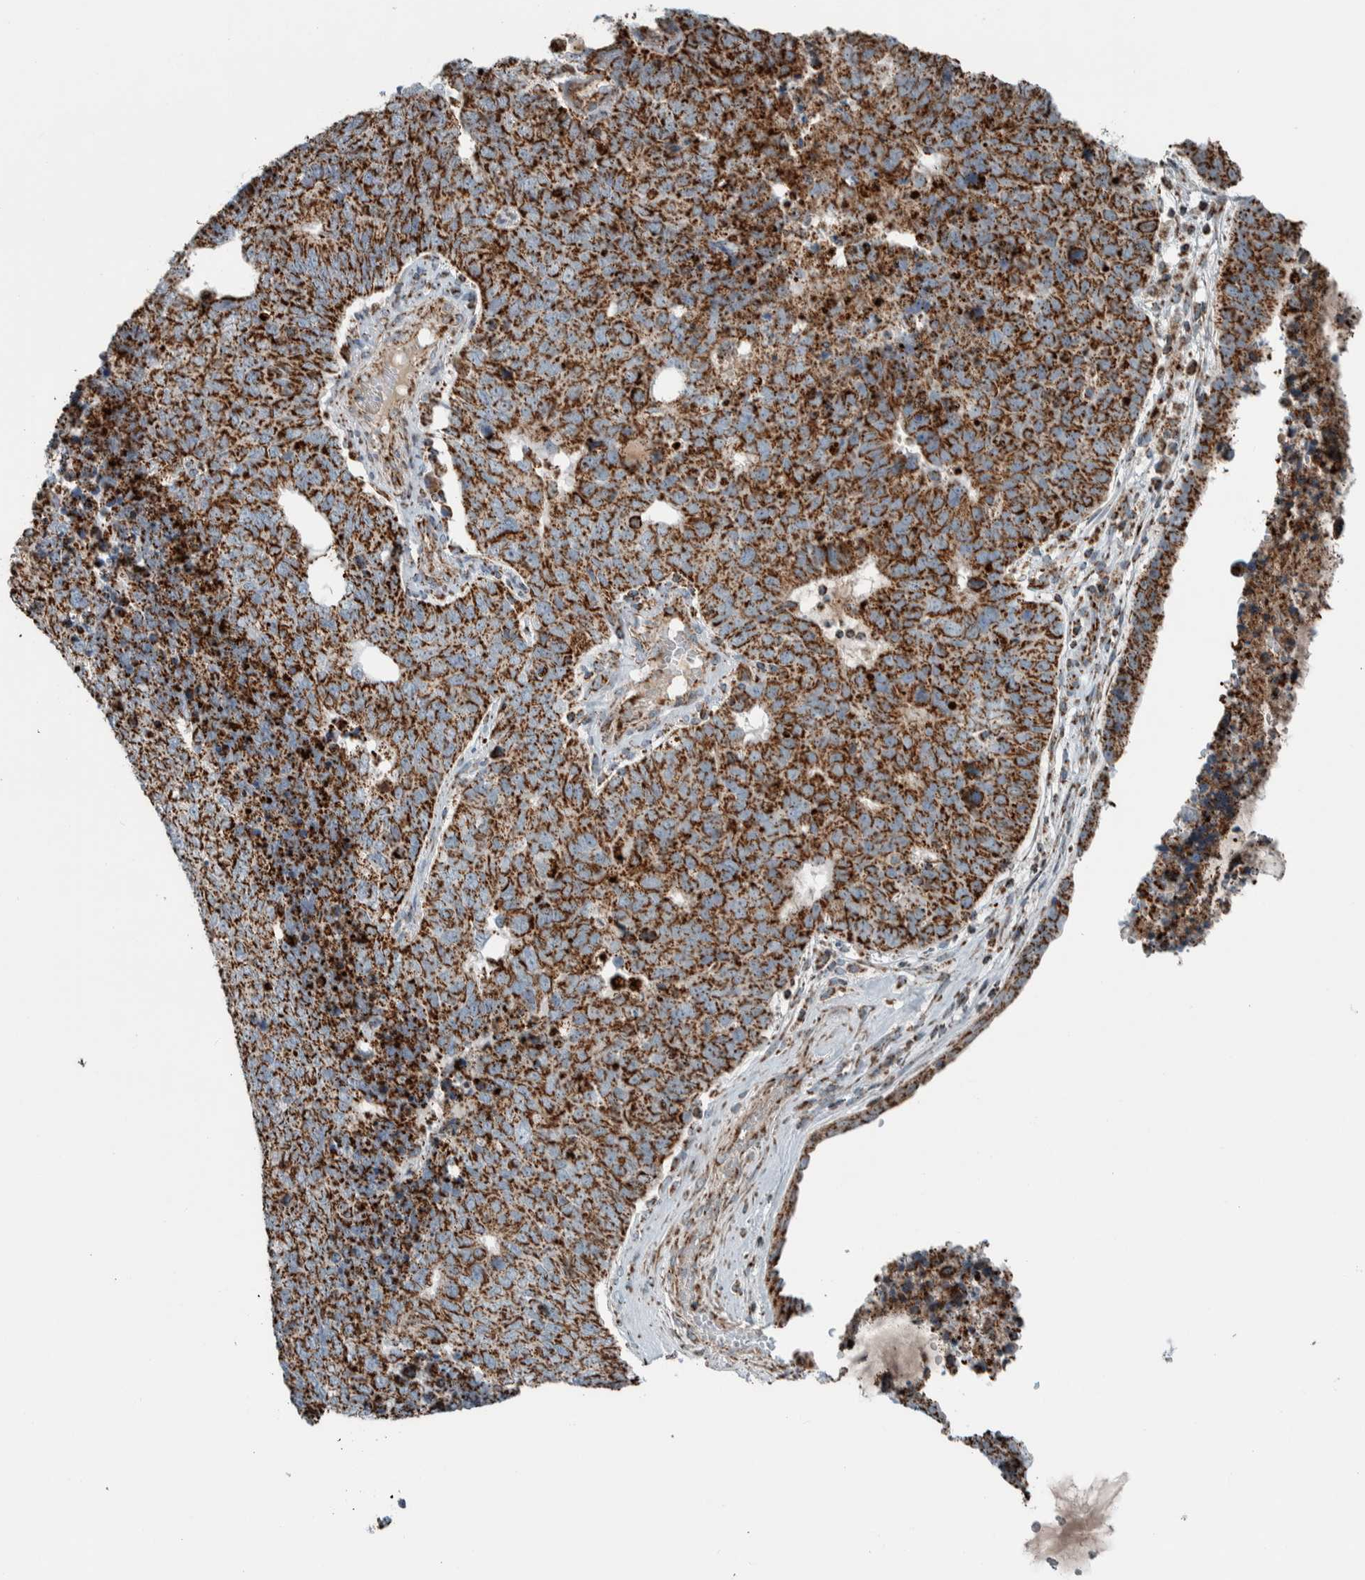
{"staining": {"intensity": "strong", "quantity": ">75%", "location": "cytoplasmic/membranous"}, "tissue": "cervical cancer", "cell_type": "Tumor cells", "image_type": "cancer", "snomed": [{"axis": "morphology", "description": "Squamous cell carcinoma, NOS"}, {"axis": "topography", "description": "Cervix"}], "caption": "Immunohistochemistry of human cervical cancer (squamous cell carcinoma) displays high levels of strong cytoplasmic/membranous expression in about >75% of tumor cells.", "gene": "CNTROB", "patient": {"sex": "female", "age": 63}}